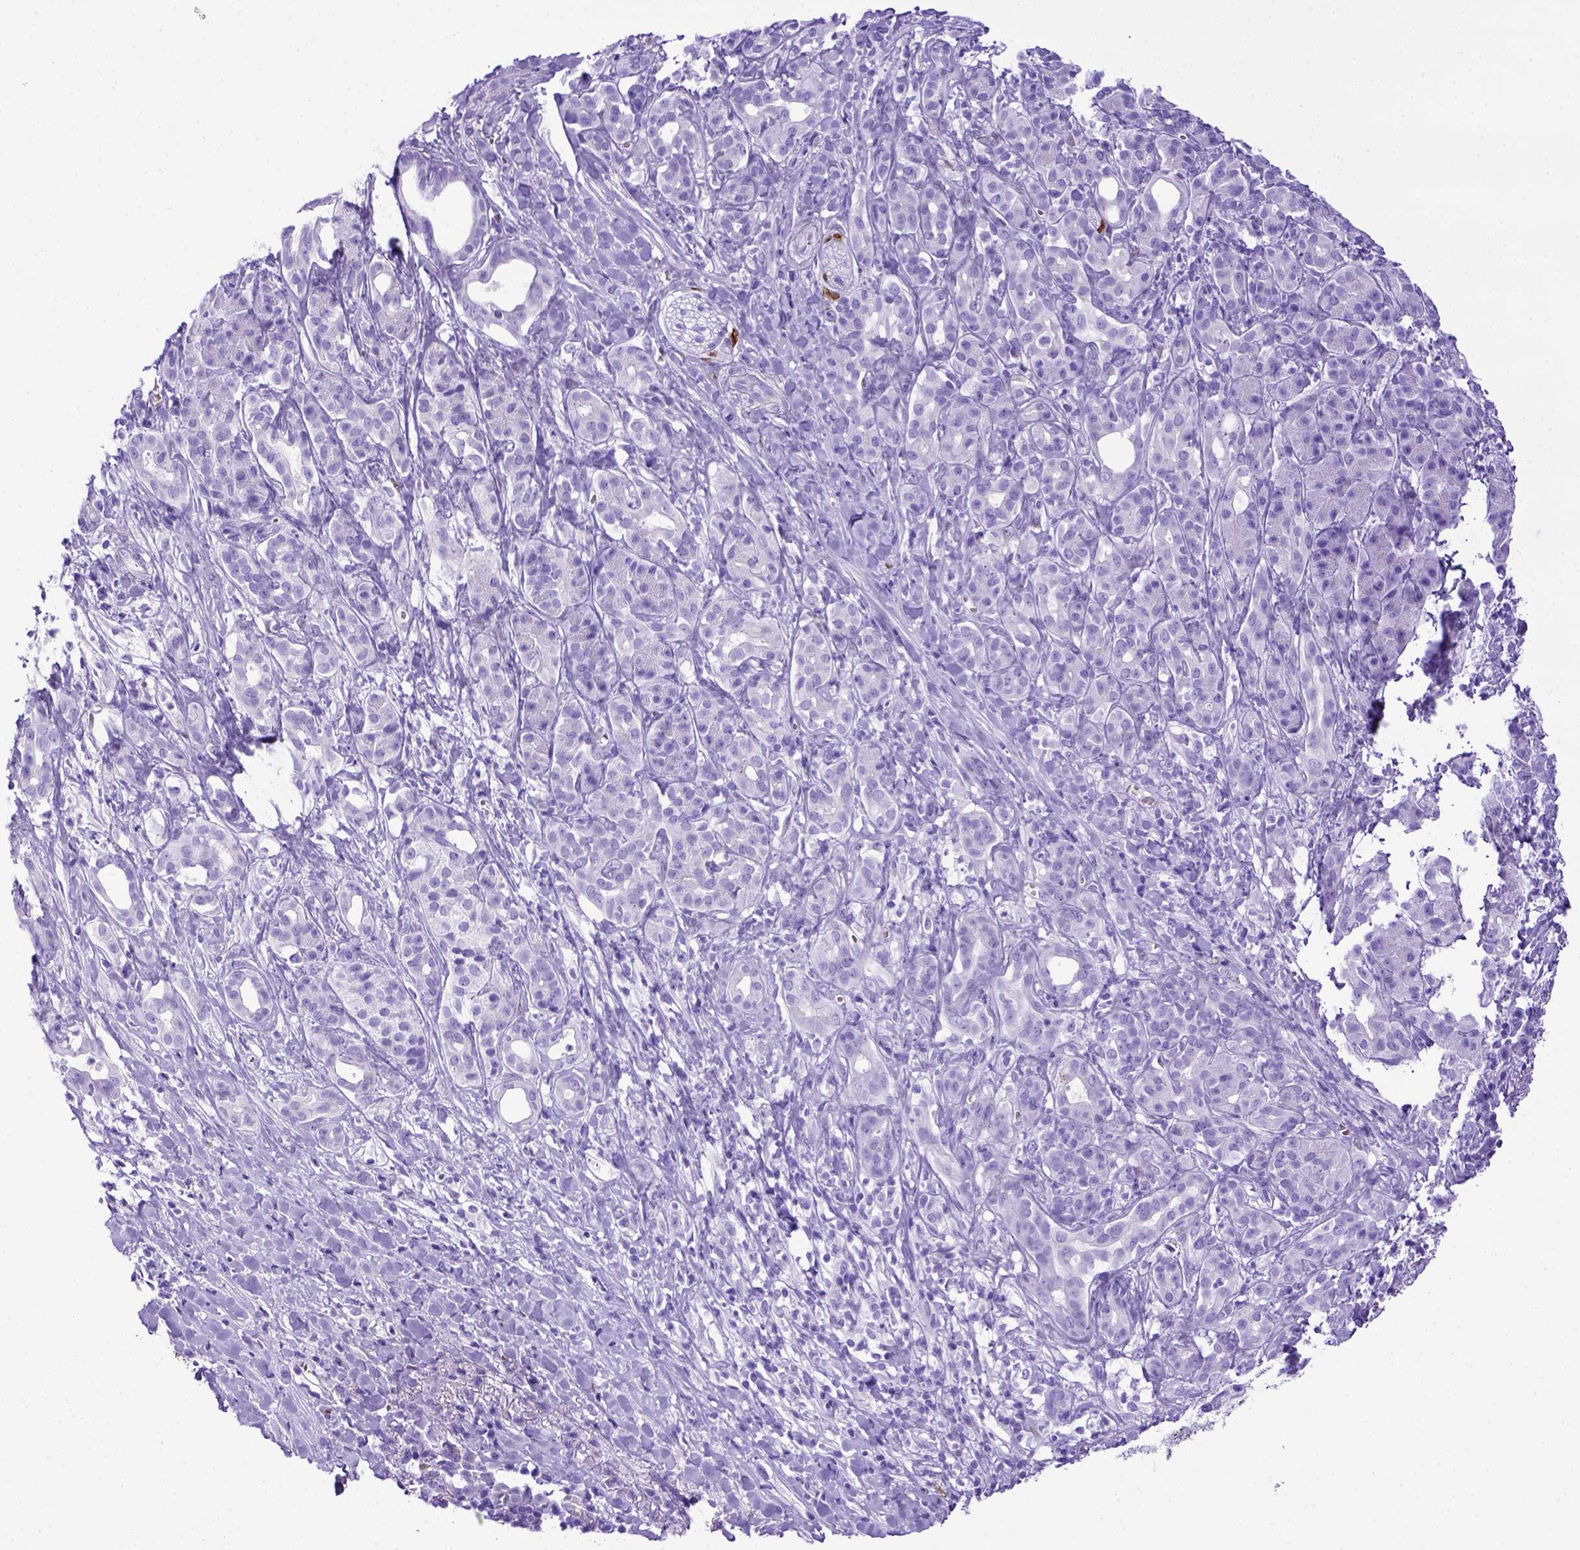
{"staining": {"intensity": "negative", "quantity": "none", "location": "none"}, "tissue": "pancreatic cancer", "cell_type": "Tumor cells", "image_type": "cancer", "snomed": [{"axis": "morphology", "description": "Adenocarcinoma, NOS"}, {"axis": "topography", "description": "Pancreas"}], "caption": "Immunohistochemistry of pancreatic cancer exhibits no expression in tumor cells.", "gene": "MEOX2", "patient": {"sex": "male", "age": 61}}